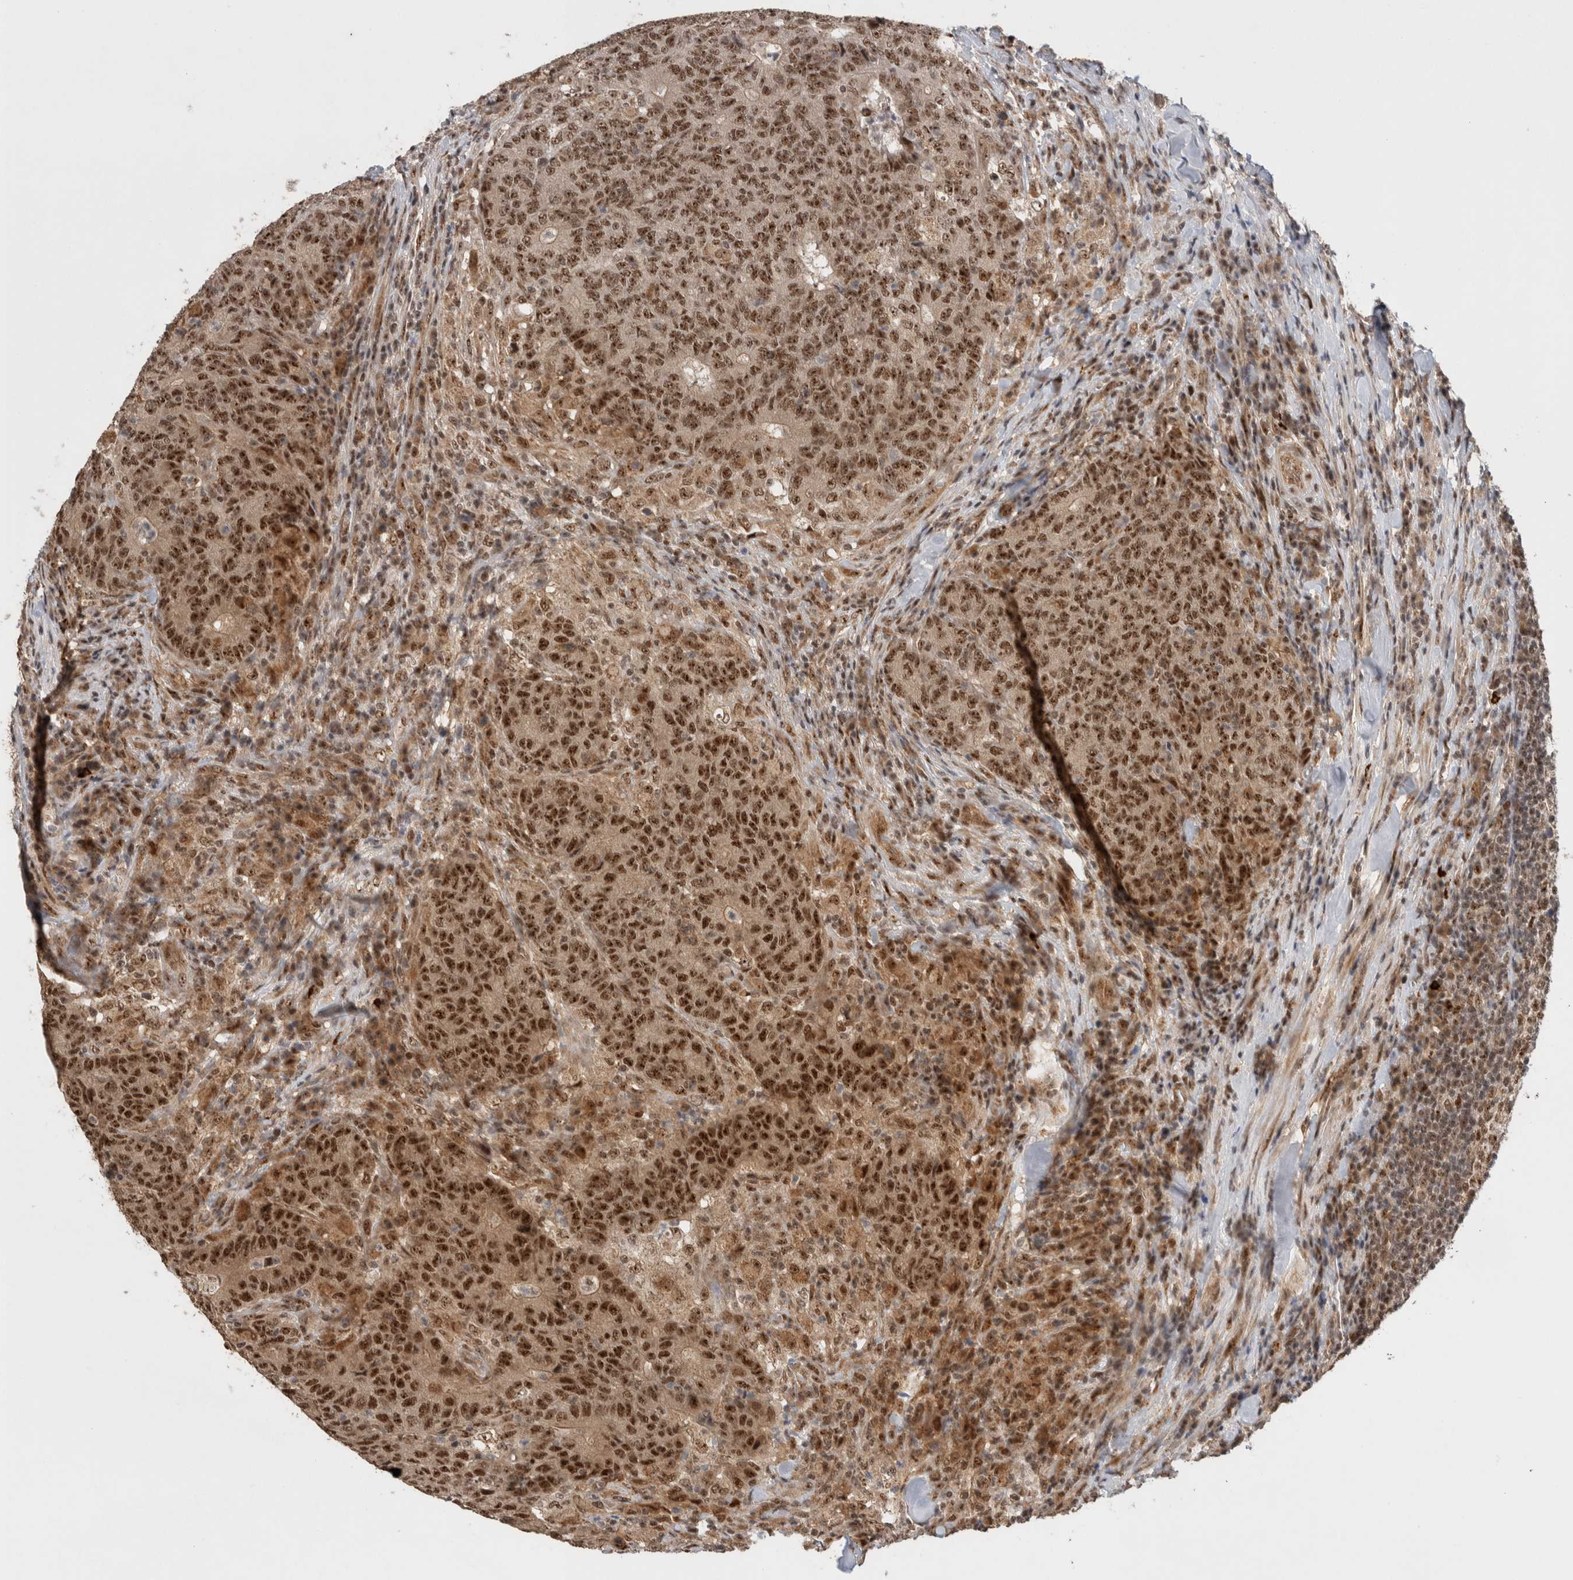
{"staining": {"intensity": "strong", "quantity": ">75%", "location": "nuclear"}, "tissue": "colorectal cancer", "cell_type": "Tumor cells", "image_type": "cancer", "snomed": [{"axis": "morphology", "description": "Normal tissue, NOS"}, {"axis": "morphology", "description": "Adenocarcinoma, NOS"}, {"axis": "topography", "description": "Colon"}], "caption": "Human colorectal cancer stained with a brown dye exhibits strong nuclear positive positivity in approximately >75% of tumor cells.", "gene": "MPHOSPH6", "patient": {"sex": "female", "age": 75}}